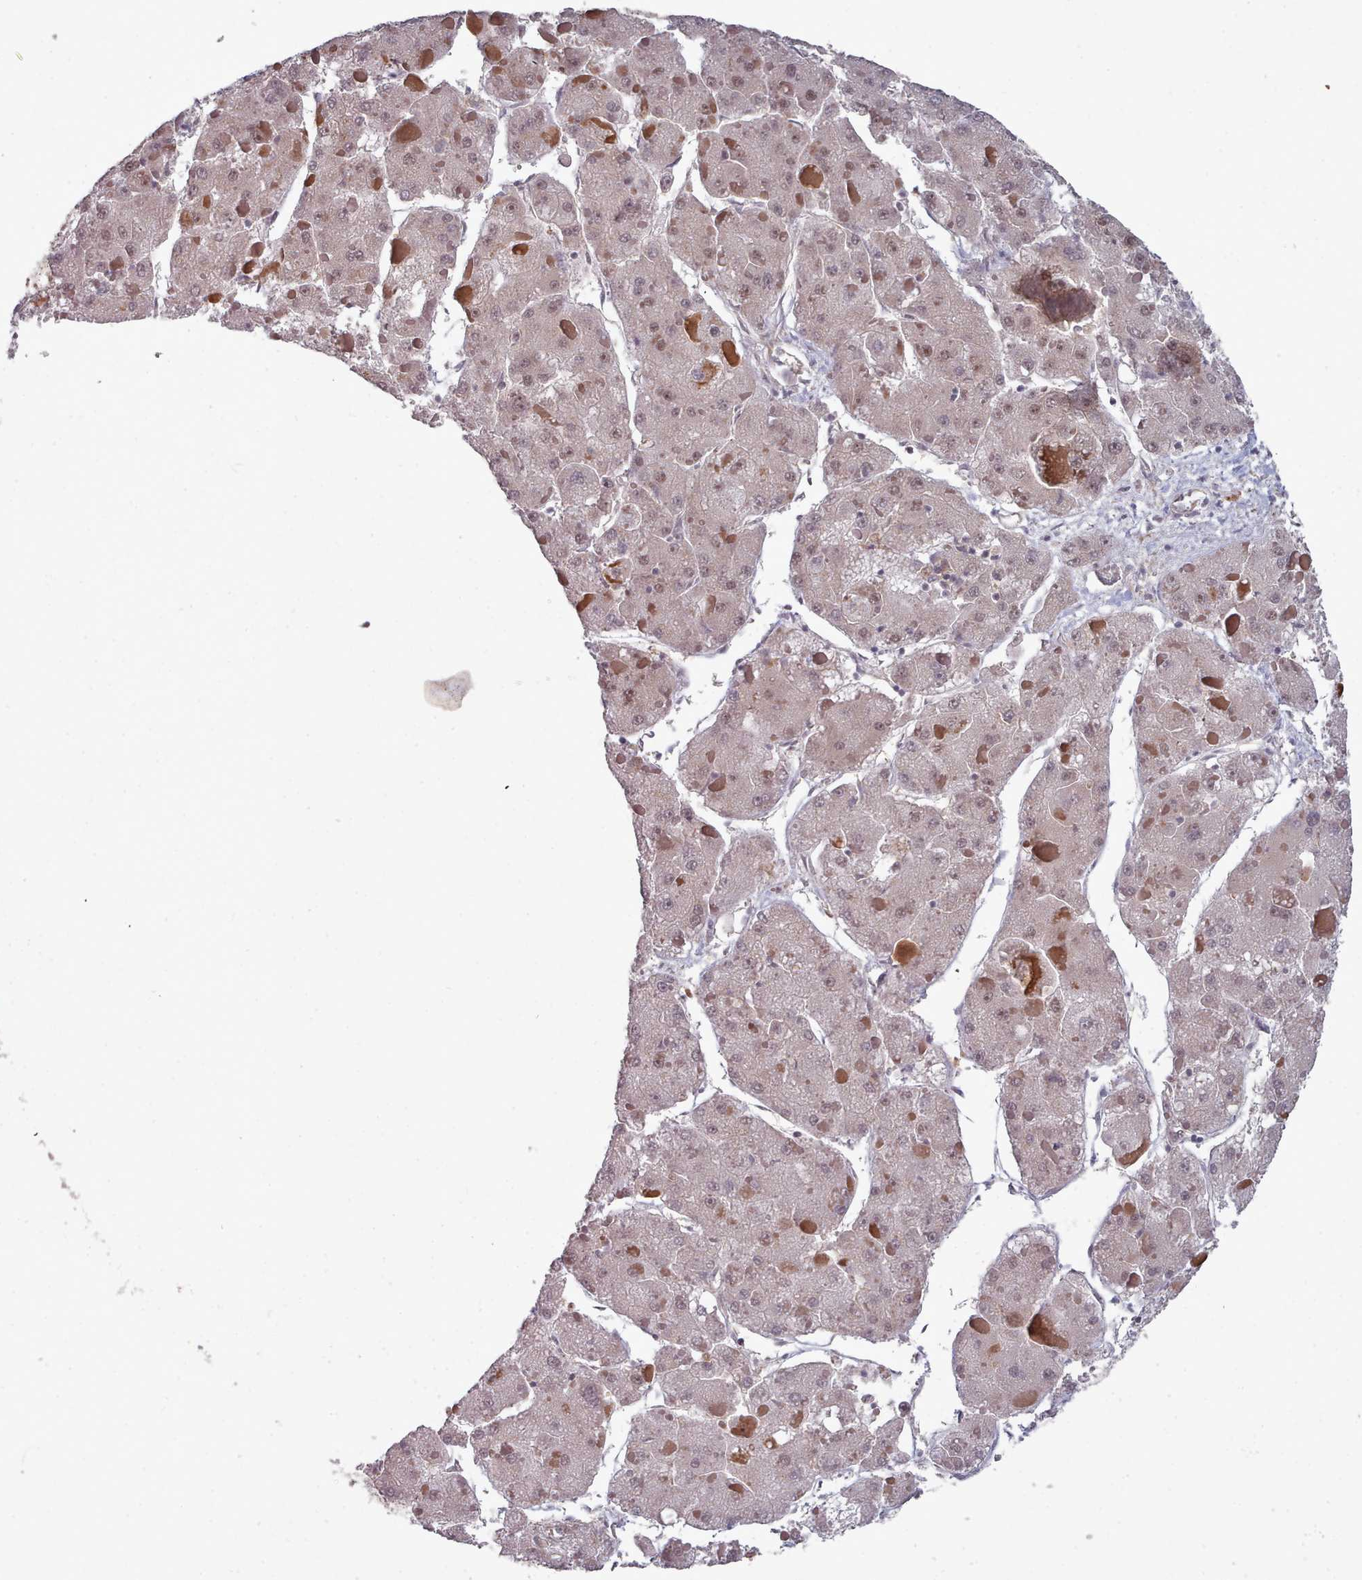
{"staining": {"intensity": "weak", "quantity": ">75%", "location": "cytoplasmic/membranous"}, "tissue": "liver cancer", "cell_type": "Tumor cells", "image_type": "cancer", "snomed": [{"axis": "morphology", "description": "Carcinoma, Hepatocellular, NOS"}, {"axis": "topography", "description": "Liver"}], "caption": "Hepatocellular carcinoma (liver) was stained to show a protein in brown. There is low levels of weak cytoplasmic/membranous staining in approximately >75% of tumor cells.", "gene": "DHX8", "patient": {"sex": "female", "age": 73}}